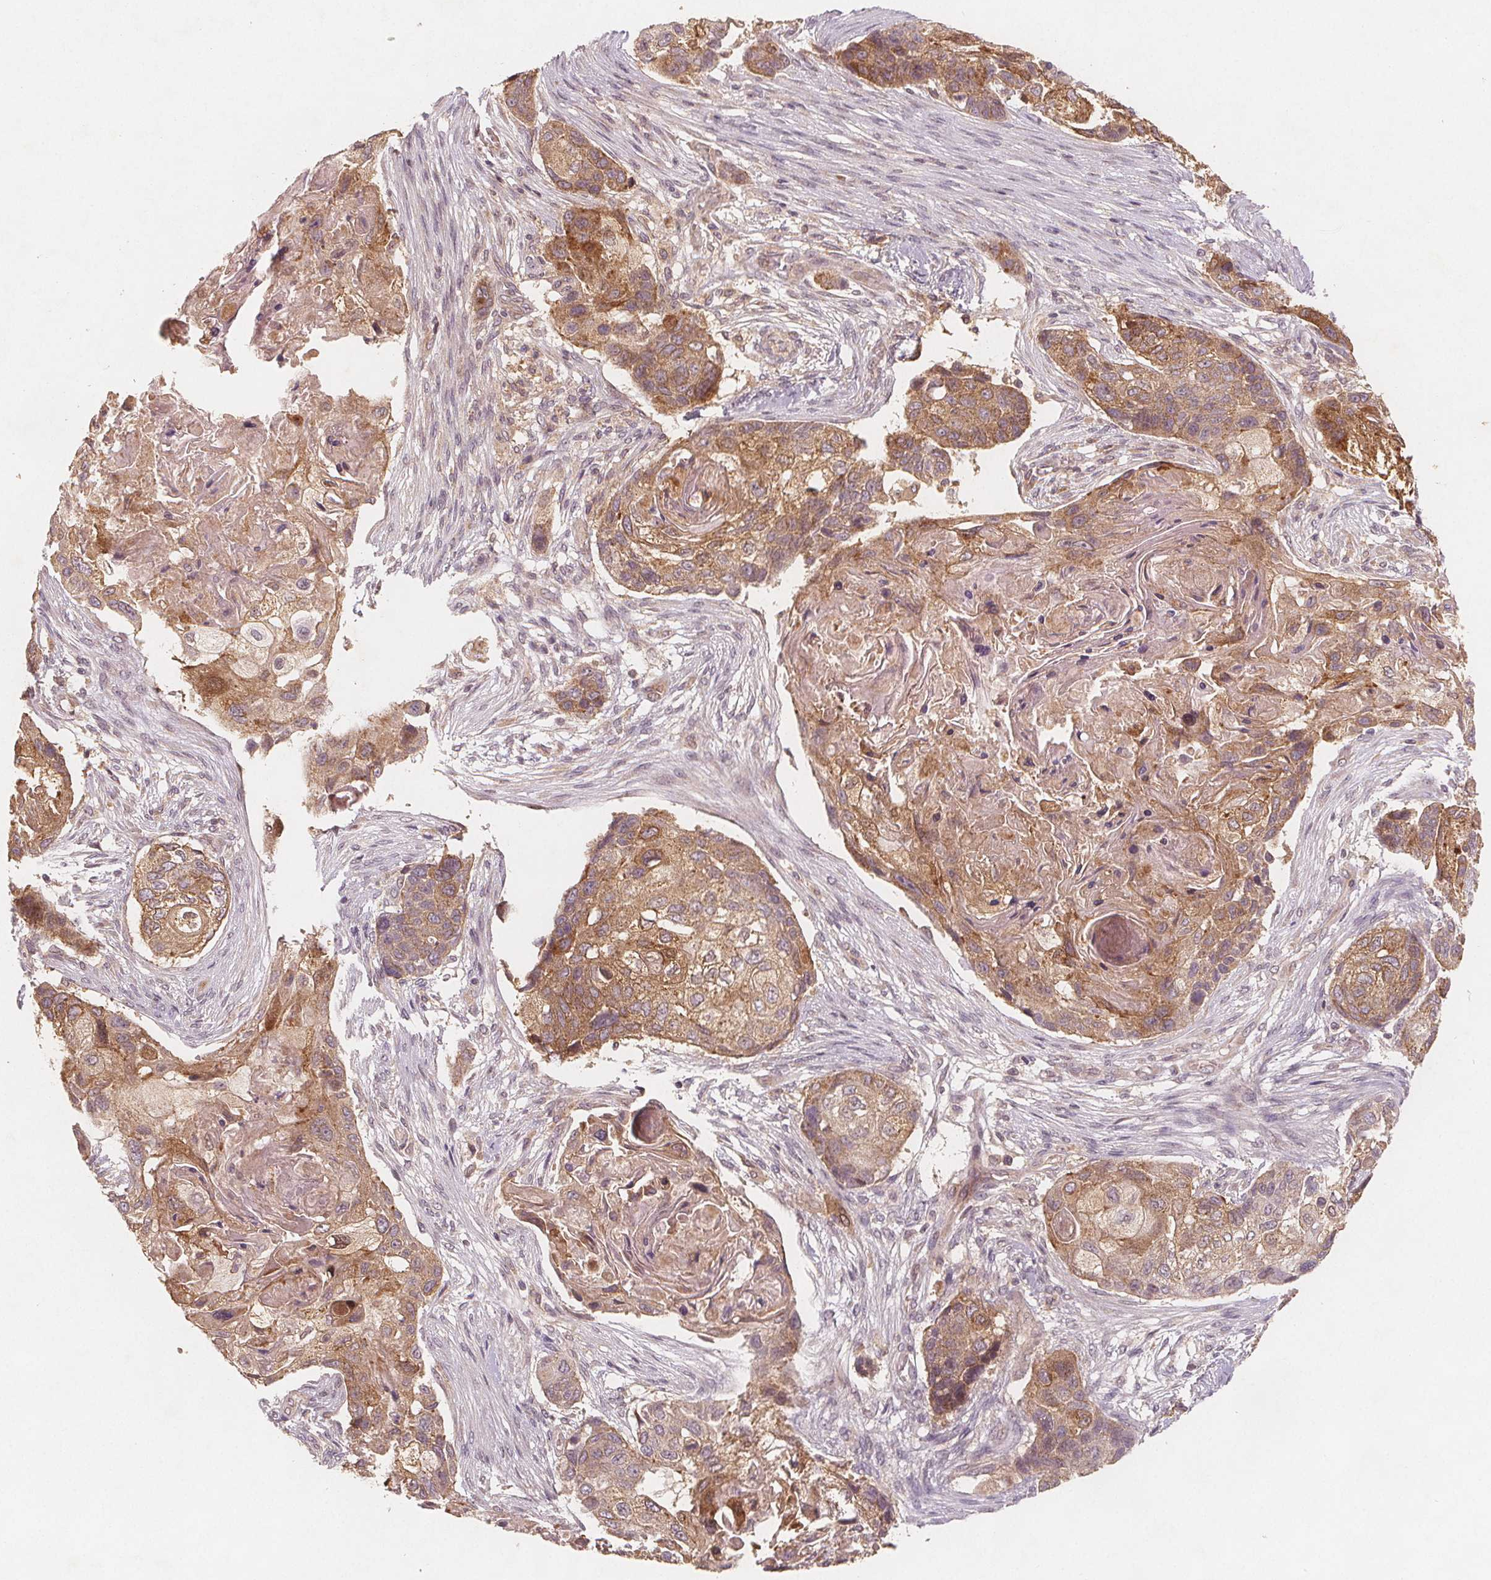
{"staining": {"intensity": "moderate", "quantity": ">75%", "location": "cytoplasmic/membranous"}, "tissue": "lung cancer", "cell_type": "Tumor cells", "image_type": "cancer", "snomed": [{"axis": "morphology", "description": "Squamous cell carcinoma, NOS"}, {"axis": "topography", "description": "Lung"}], "caption": "Lung cancer (squamous cell carcinoma) tissue shows moderate cytoplasmic/membranous positivity in approximately >75% of tumor cells", "gene": "NCSTN", "patient": {"sex": "male", "age": 69}}